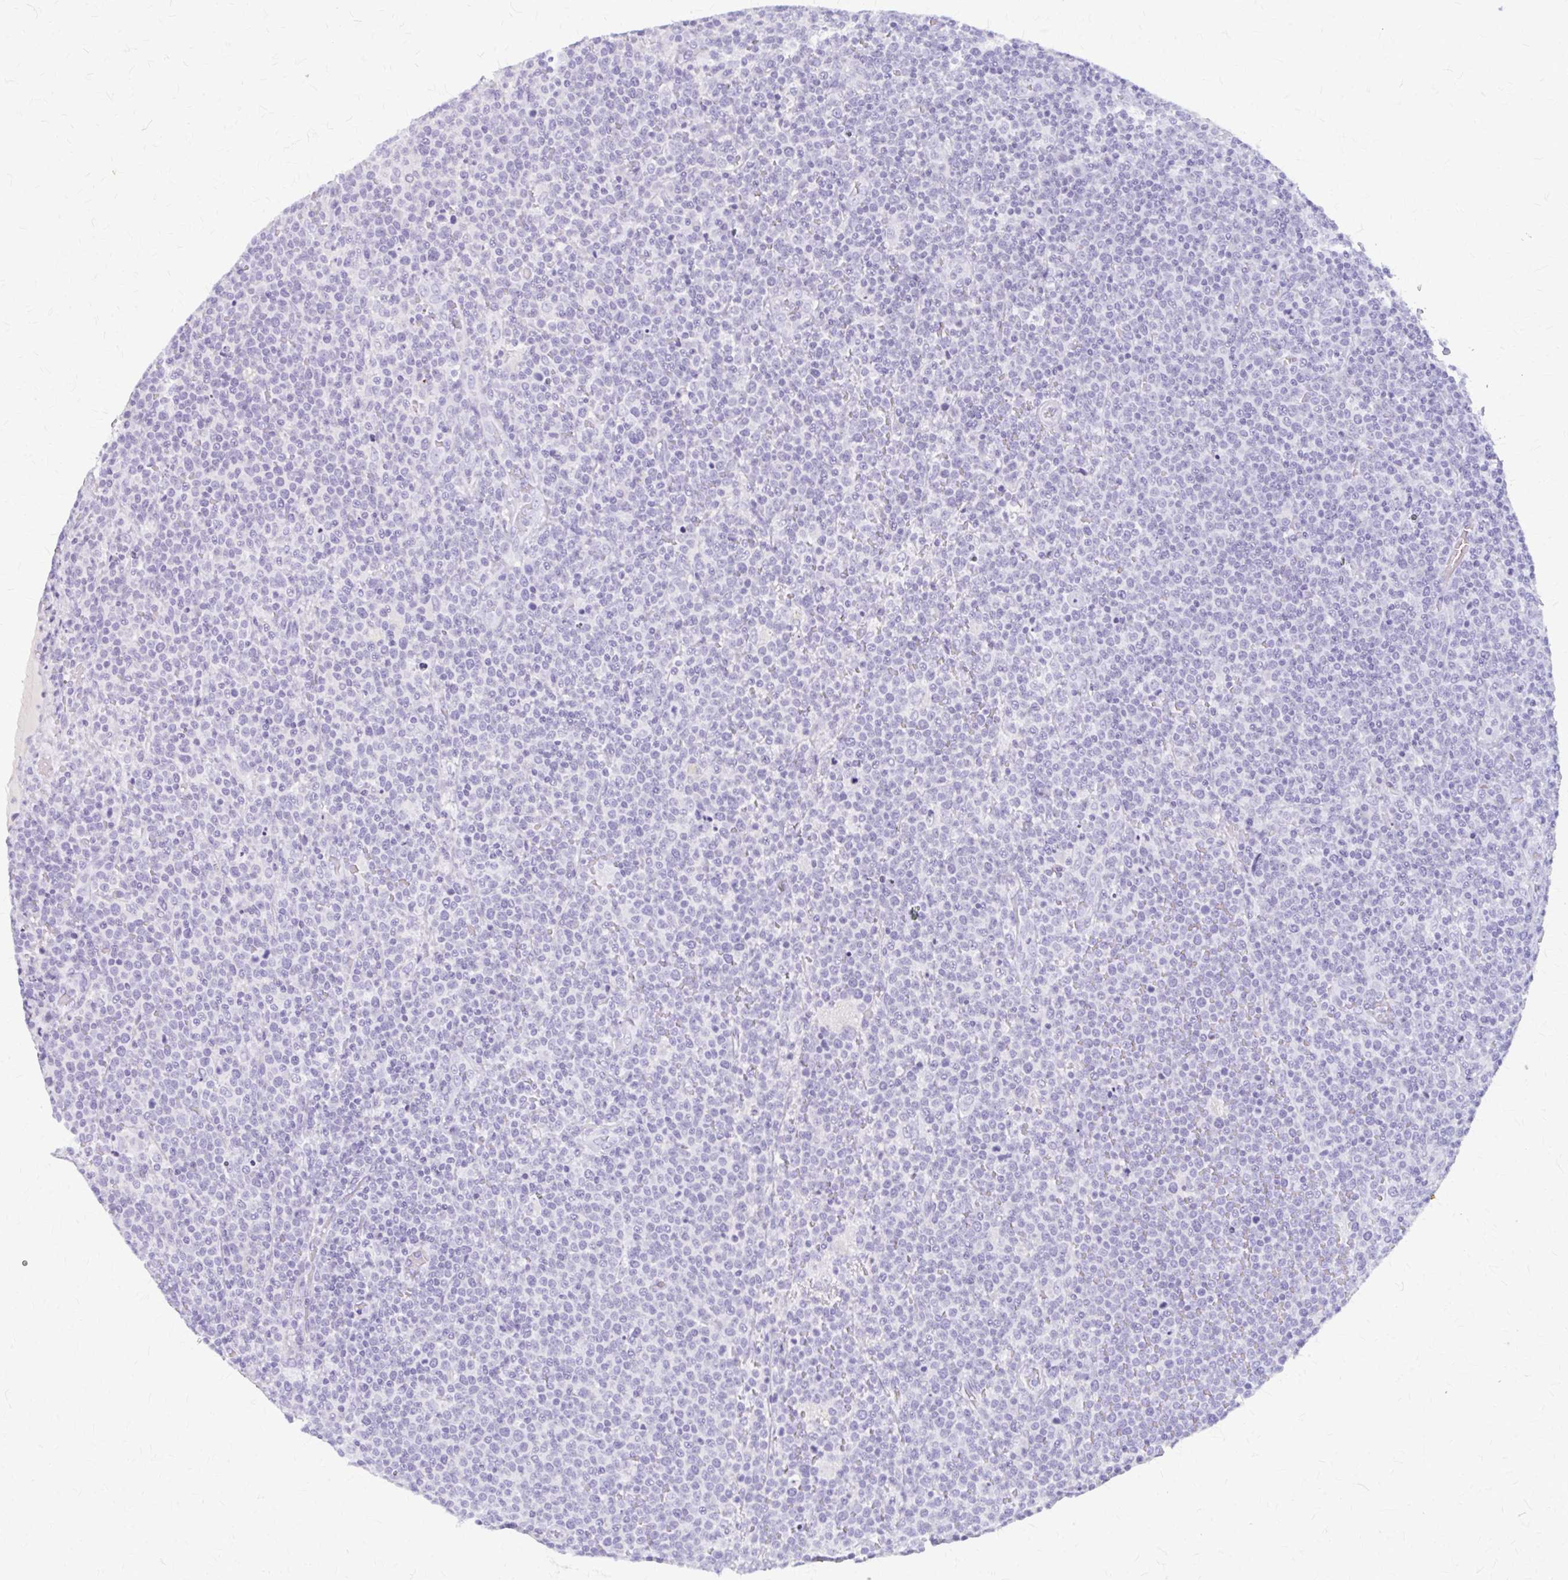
{"staining": {"intensity": "negative", "quantity": "none", "location": "none"}, "tissue": "lymphoma", "cell_type": "Tumor cells", "image_type": "cancer", "snomed": [{"axis": "morphology", "description": "Malignant lymphoma, non-Hodgkin's type, High grade"}, {"axis": "topography", "description": "Lymph node"}], "caption": "Immunohistochemistry (IHC) of human lymphoma displays no expression in tumor cells.", "gene": "KLHDC7A", "patient": {"sex": "male", "age": 61}}